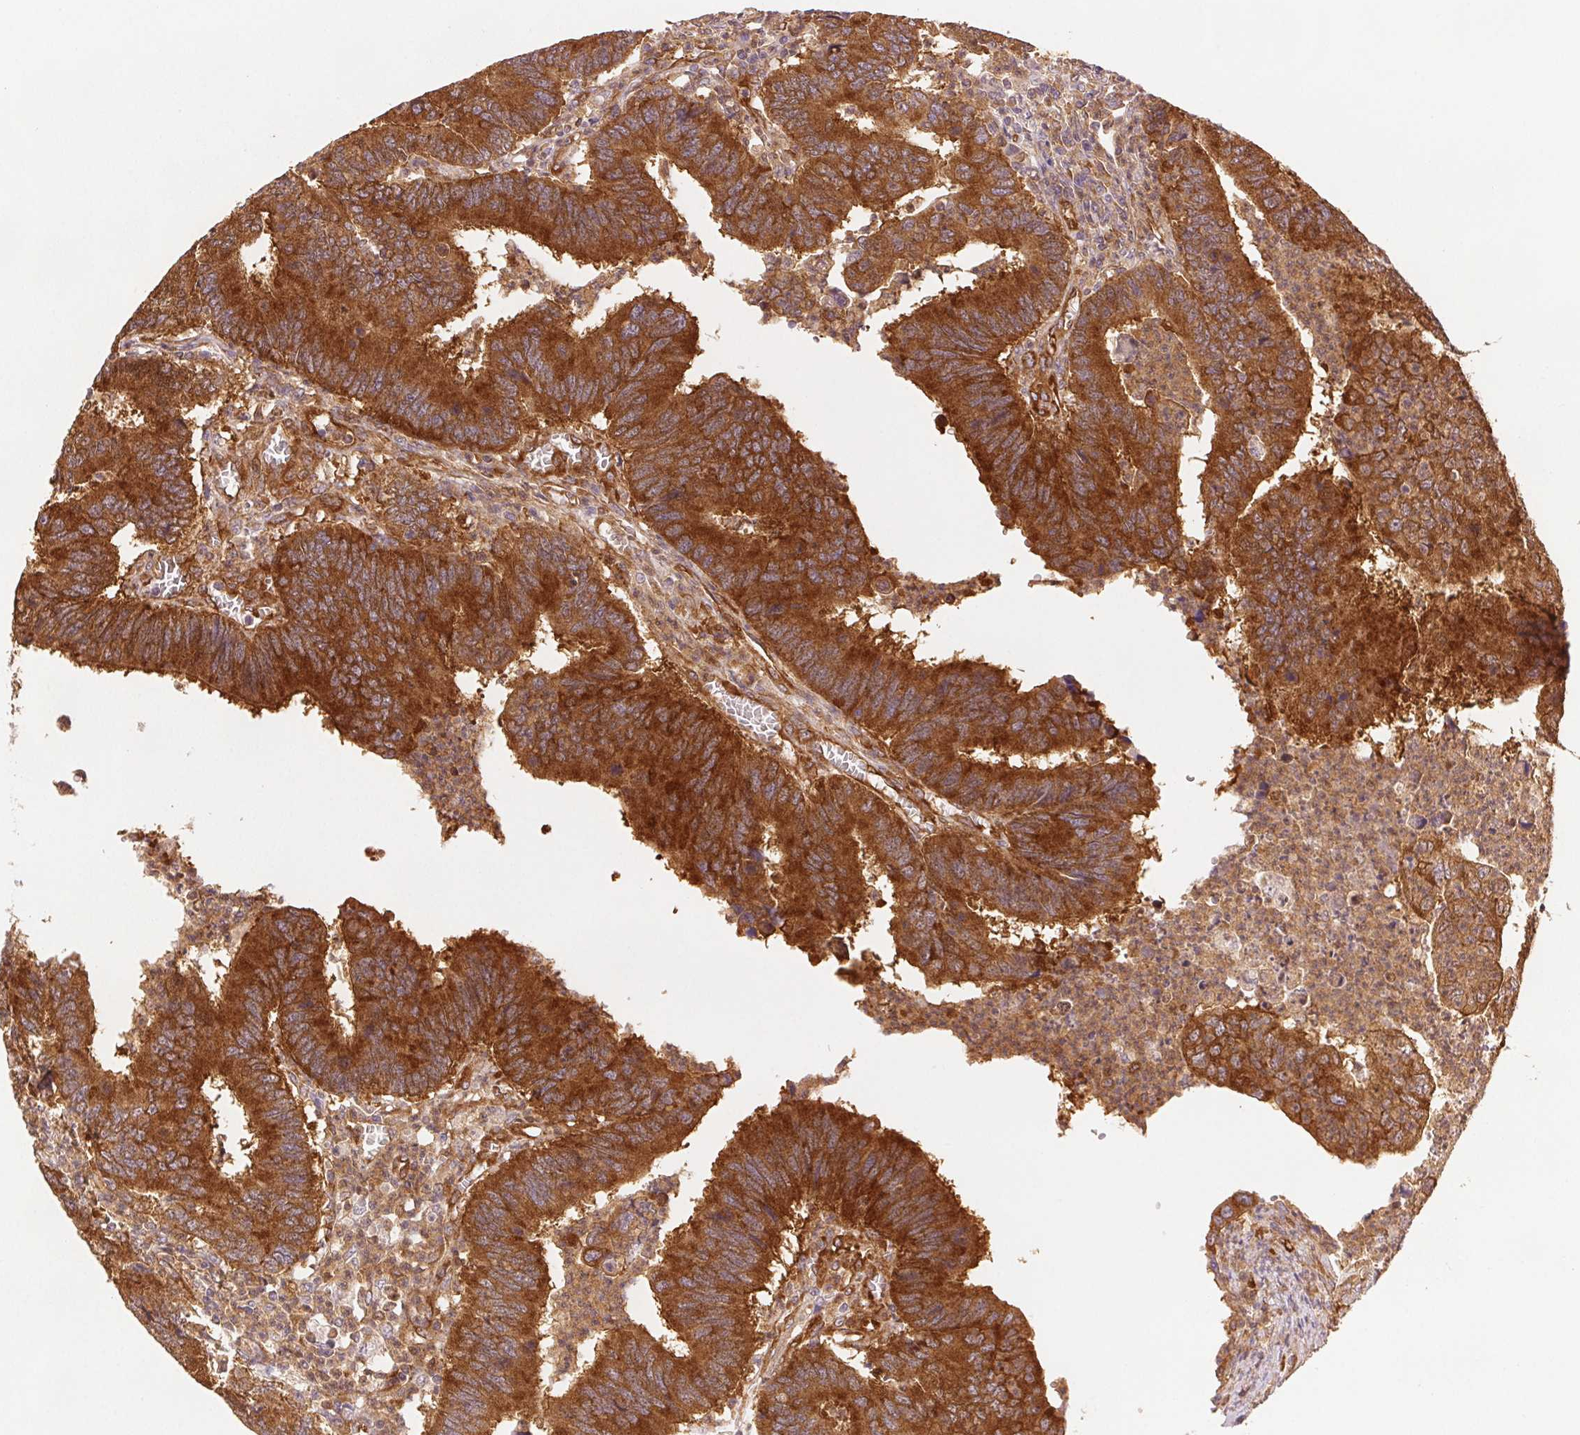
{"staining": {"intensity": "strong", "quantity": ">75%", "location": "cytoplasmic/membranous"}, "tissue": "colorectal cancer", "cell_type": "Tumor cells", "image_type": "cancer", "snomed": [{"axis": "morphology", "description": "Adenocarcinoma, NOS"}, {"axis": "topography", "description": "Colon"}], "caption": "Protein analysis of colorectal cancer tissue reveals strong cytoplasmic/membranous positivity in about >75% of tumor cells.", "gene": "DIAPH2", "patient": {"sex": "female", "age": 67}}